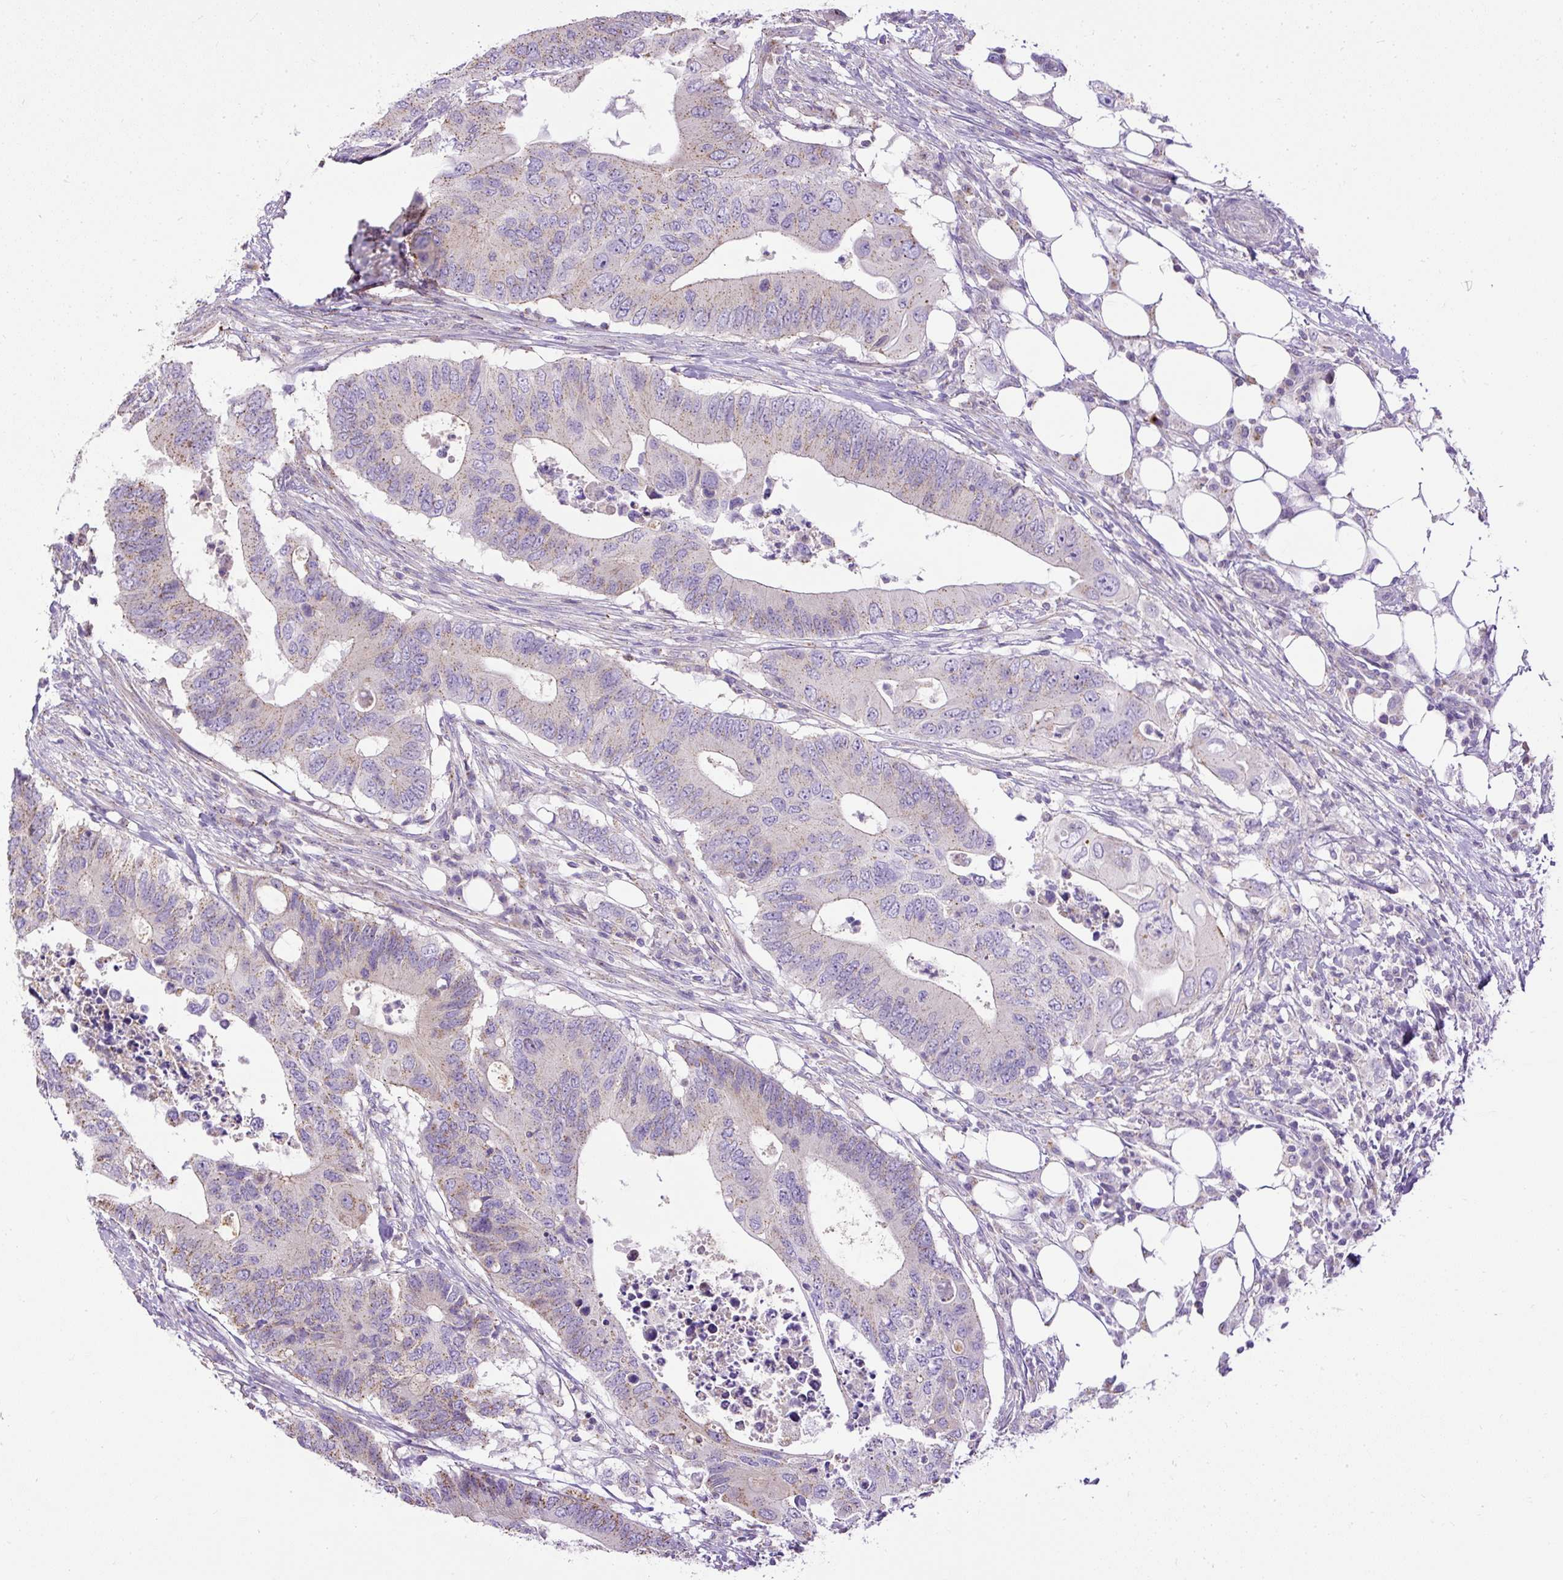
{"staining": {"intensity": "weak", "quantity": "<25%", "location": "cytoplasmic/membranous"}, "tissue": "colorectal cancer", "cell_type": "Tumor cells", "image_type": "cancer", "snomed": [{"axis": "morphology", "description": "Adenocarcinoma, NOS"}, {"axis": "topography", "description": "Colon"}], "caption": "Immunohistochemical staining of colorectal cancer (adenocarcinoma) exhibits no significant expression in tumor cells.", "gene": "CFAP47", "patient": {"sex": "male", "age": 71}}